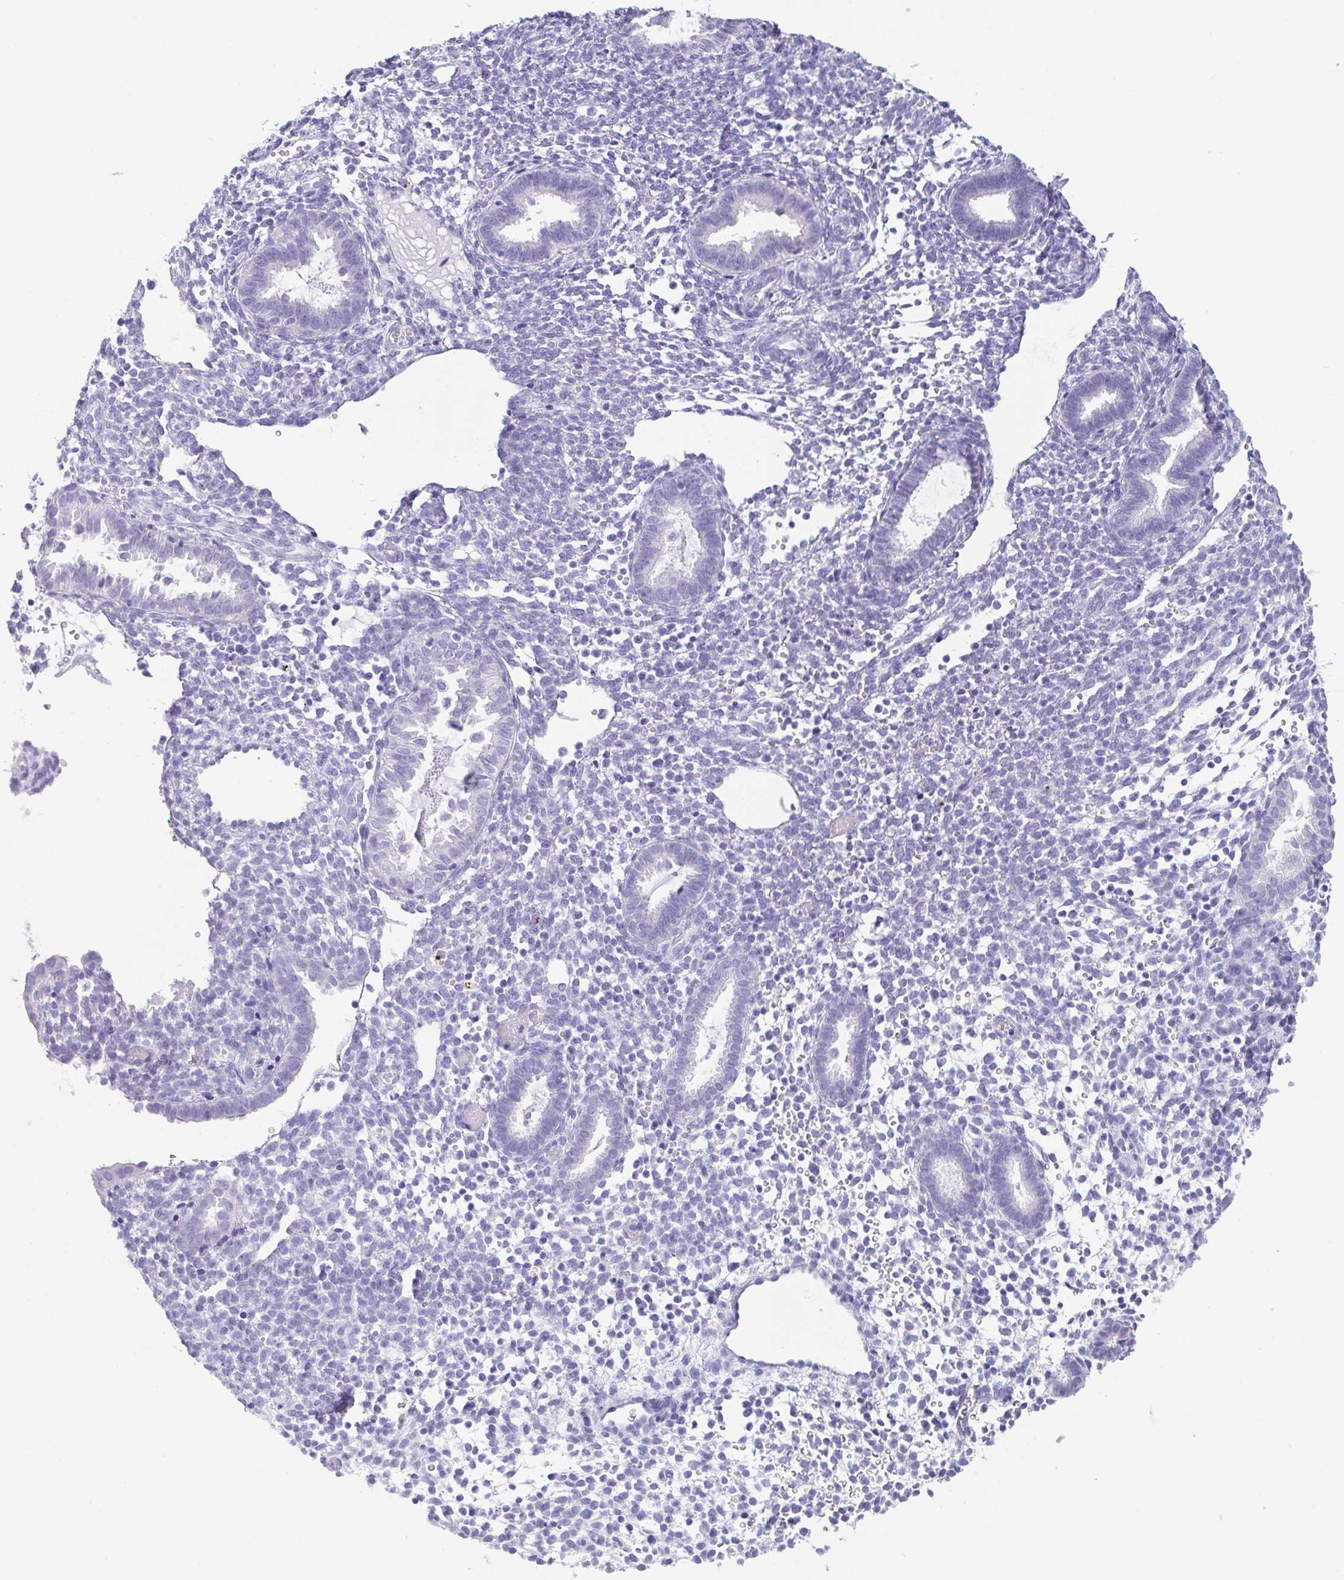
{"staining": {"intensity": "negative", "quantity": "none", "location": "none"}, "tissue": "endometrium", "cell_type": "Cells in endometrial stroma", "image_type": "normal", "snomed": [{"axis": "morphology", "description": "Normal tissue, NOS"}, {"axis": "topography", "description": "Endometrium"}], "caption": "DAB immunohistochemical staining of benign human endometrium reveals no significant expression in cells in endometrial stroma.", "gene": "SCGN", "patient": {"sex": "female", "age": 36}}